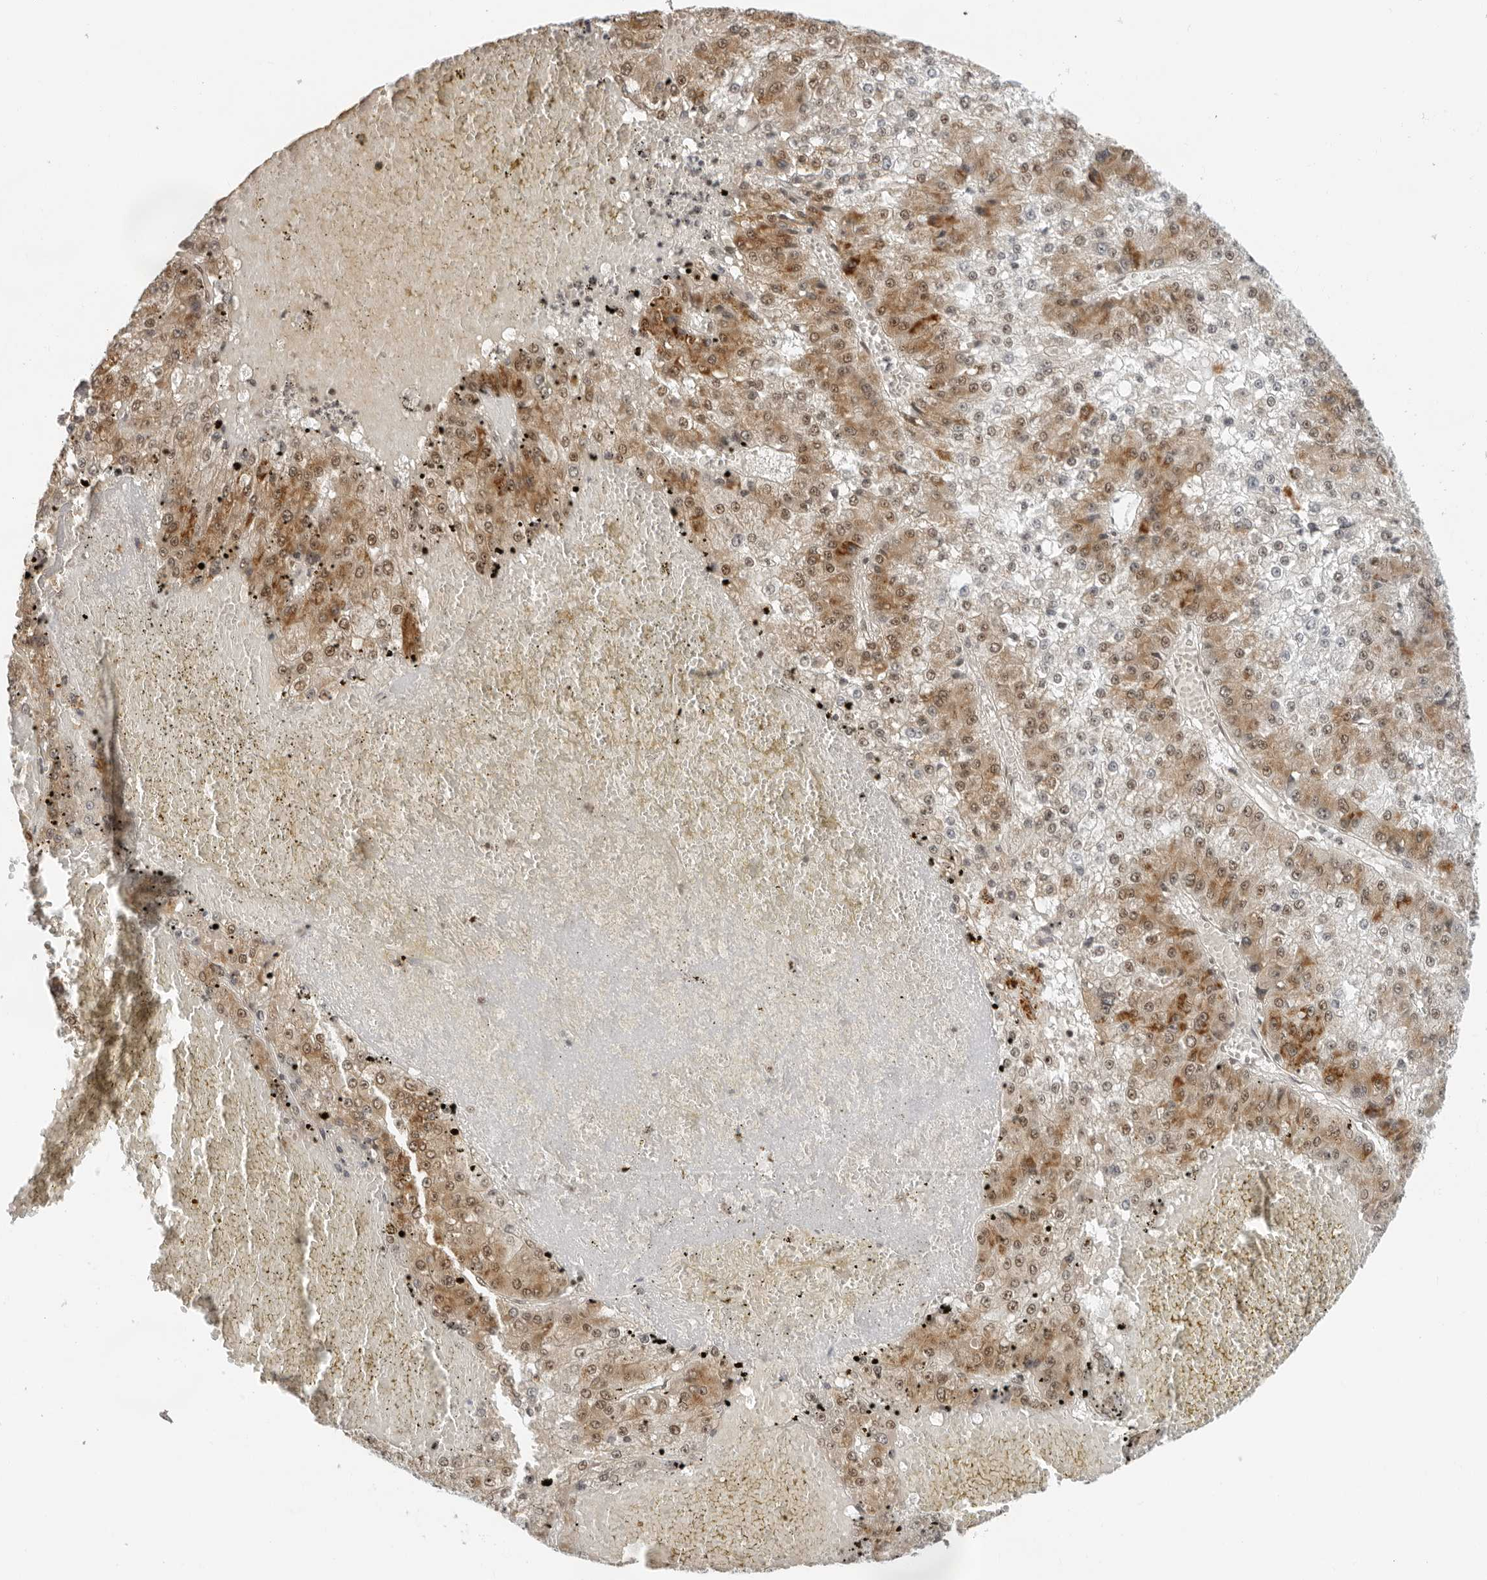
{"staining": {"intensity": "moderate", "quantity": ">75%", "location": "cytoplasmic/membranous,nuclear"}, "tissue": "liver cancer", "cell_type": "Tumor cells", "image_type": "cancer", "snomed": [{"axis": "morphology", "description": "Carcinoma, Hepatocellular, NOS"}, {"axis": "topography", "description": "Liver"}], "caption": "Immunohistochemical staining of liver cancer (hepatocellular carcinoma) demonstrates moderate cytoplasmic/membranous and nuclear protein expression in approximately >75% of tumor cells.", "gene": "TOX4", "patient": {"sex": "female", "age": 73}}